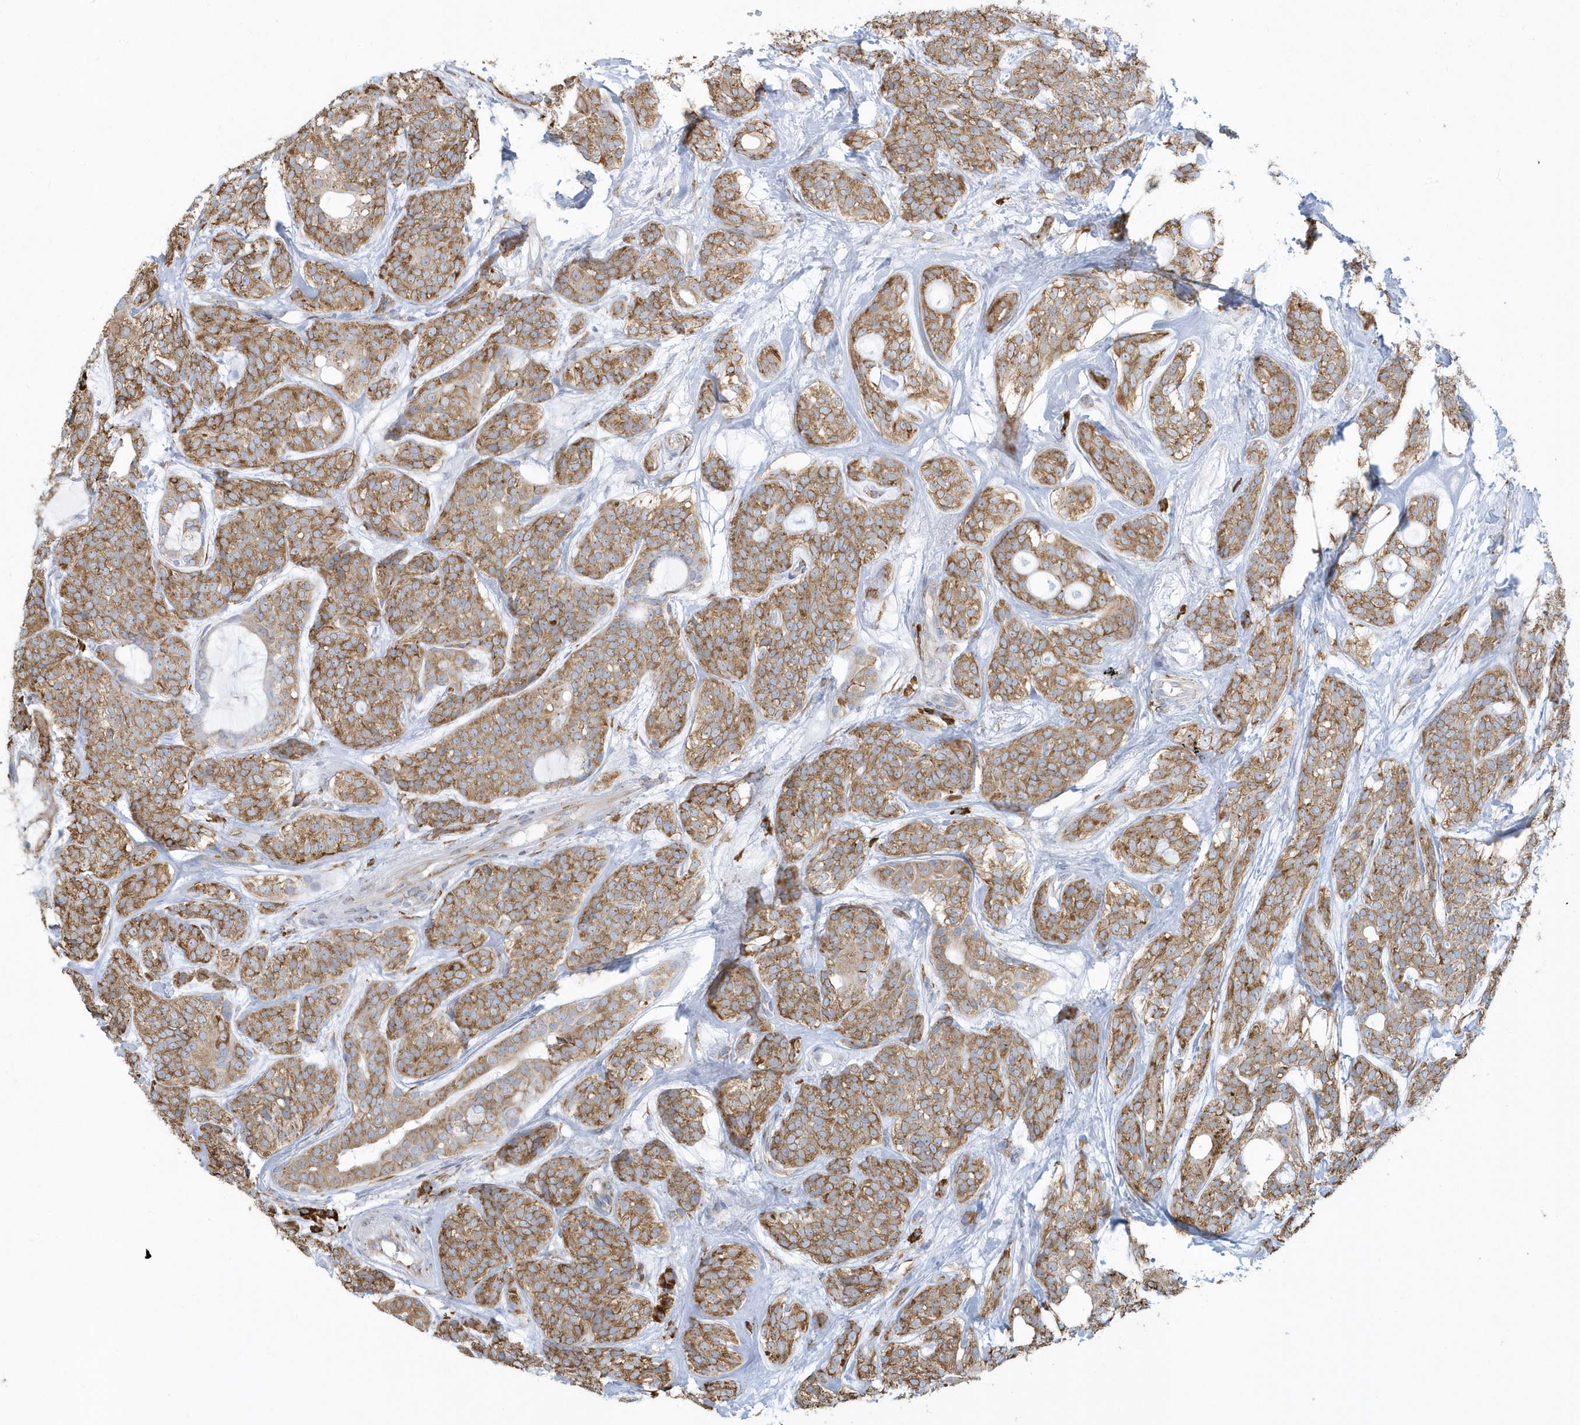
{"staining": {"intensity": "moderate", "quantity": ">75%", "location": "cytoplasmic/membranous"}, "tissue": "head and neck cancer", "cell_type": "Tumor cells", "image_type": "cancer", "snomed": [{"axis": "morphology", "description": "Adenocarcinoma, NOS"}, {"axis": "topography", "description": "Head-Neck"}], "caption": "Head and neck cancer stained for a protein (brown) reveals moderate cytoplasmic/membranous positive expression in approximately >75% of tumor cells.", "gene": "DCAF1", "patient": {"sex": "male", "age": 66}}